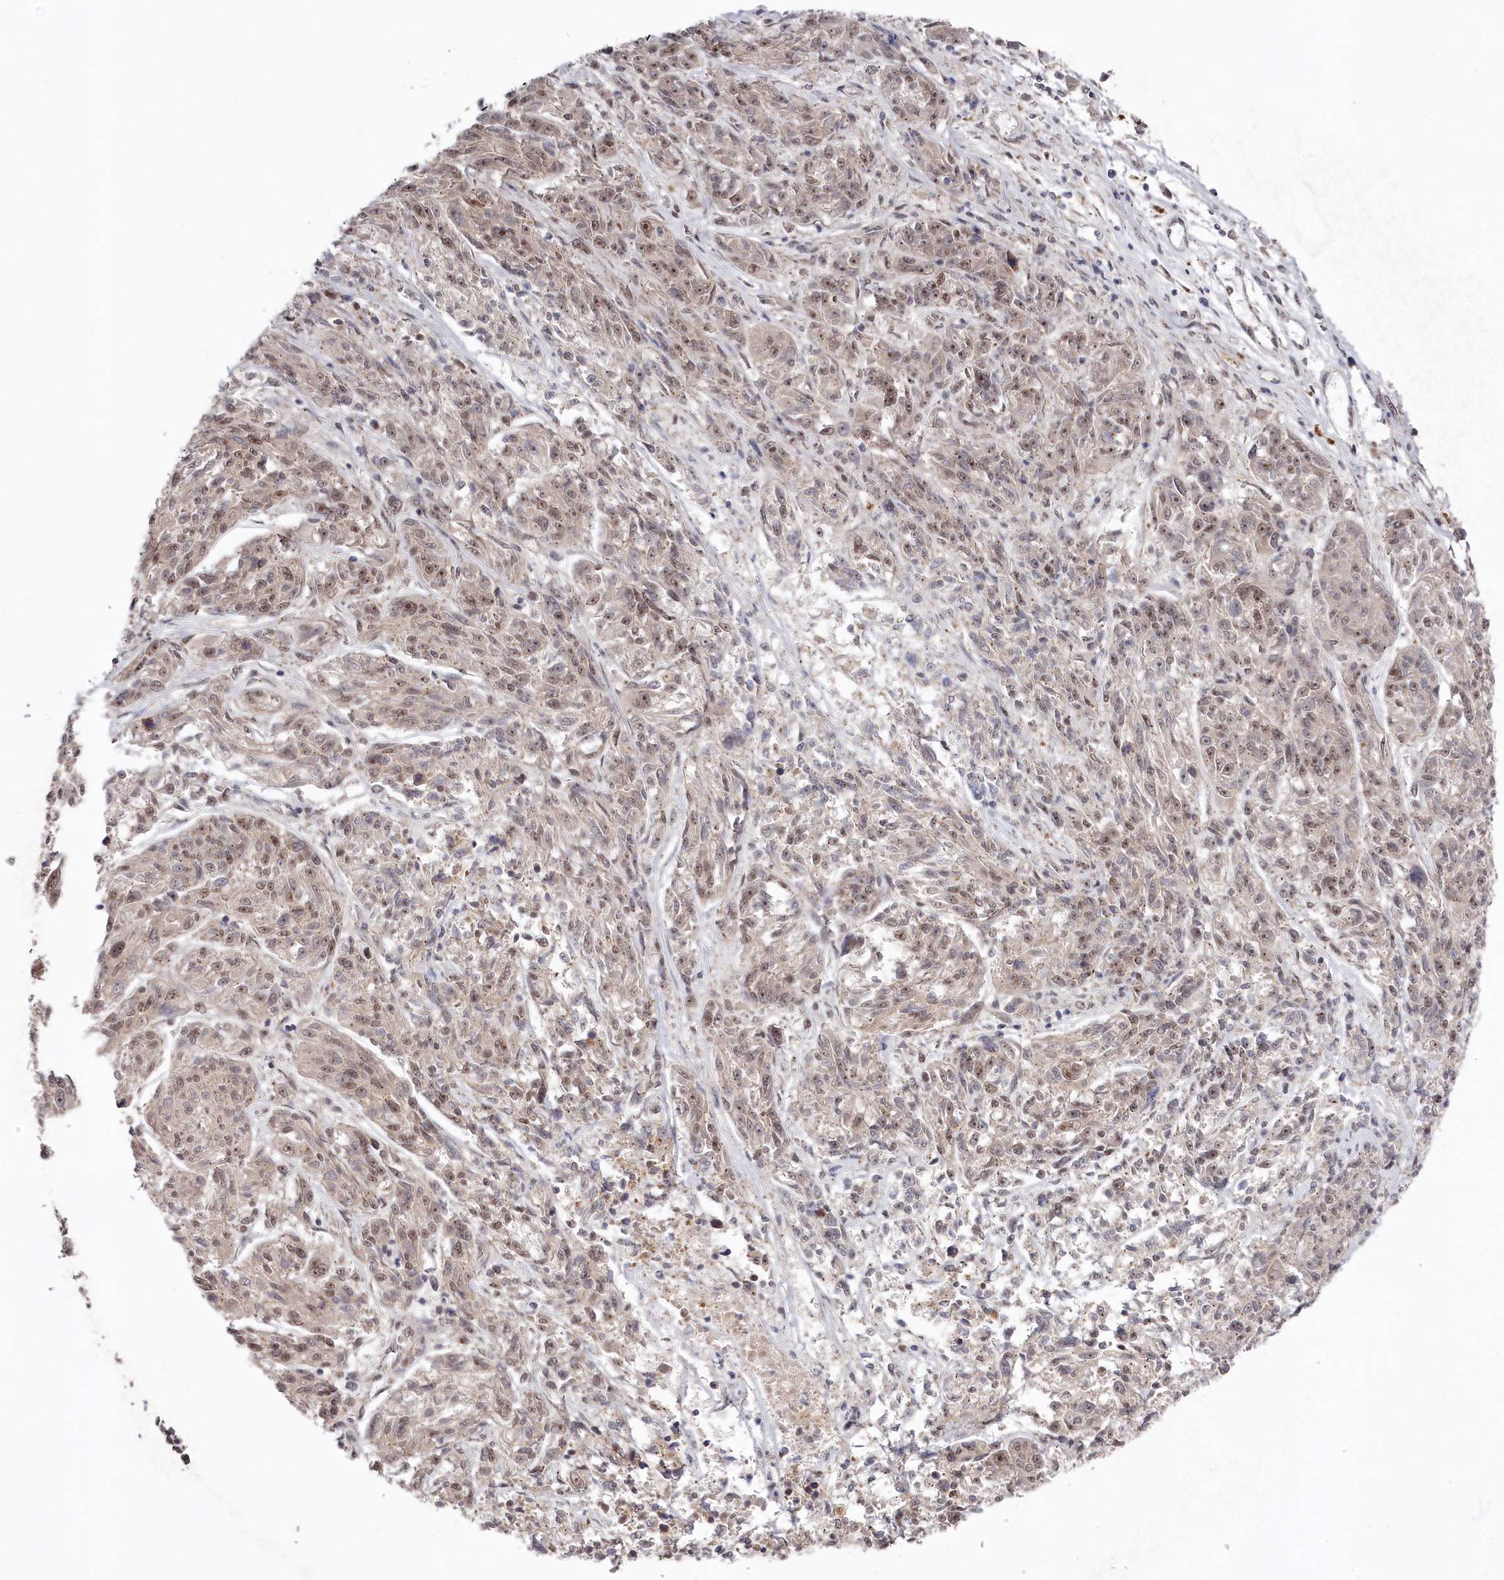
{"staining": {"intensity": "moderate", "quantity": "25%-75%", "location": "nuclear"}, "tissue": "melanoma", "cell_type": "Tumor cells", "image_type": "cancer", "snomed": [{"axis": "morphology", "description": "Malignant melanoma, NOS"}, {"axis": "topography", "description": "Skin"}], "caption": "High-magnification brightfield microscopy of malignant melanoma stained with DAB (3,3'-diaminobenzidine) (brown) and counterstained with hematoxylin (blue). tumor cells exhibit moderate nuclear expression is identified in about25%-75% of cells.", "gene": "EXOSC1", "patient": {"sex": "male", "age": 53}}